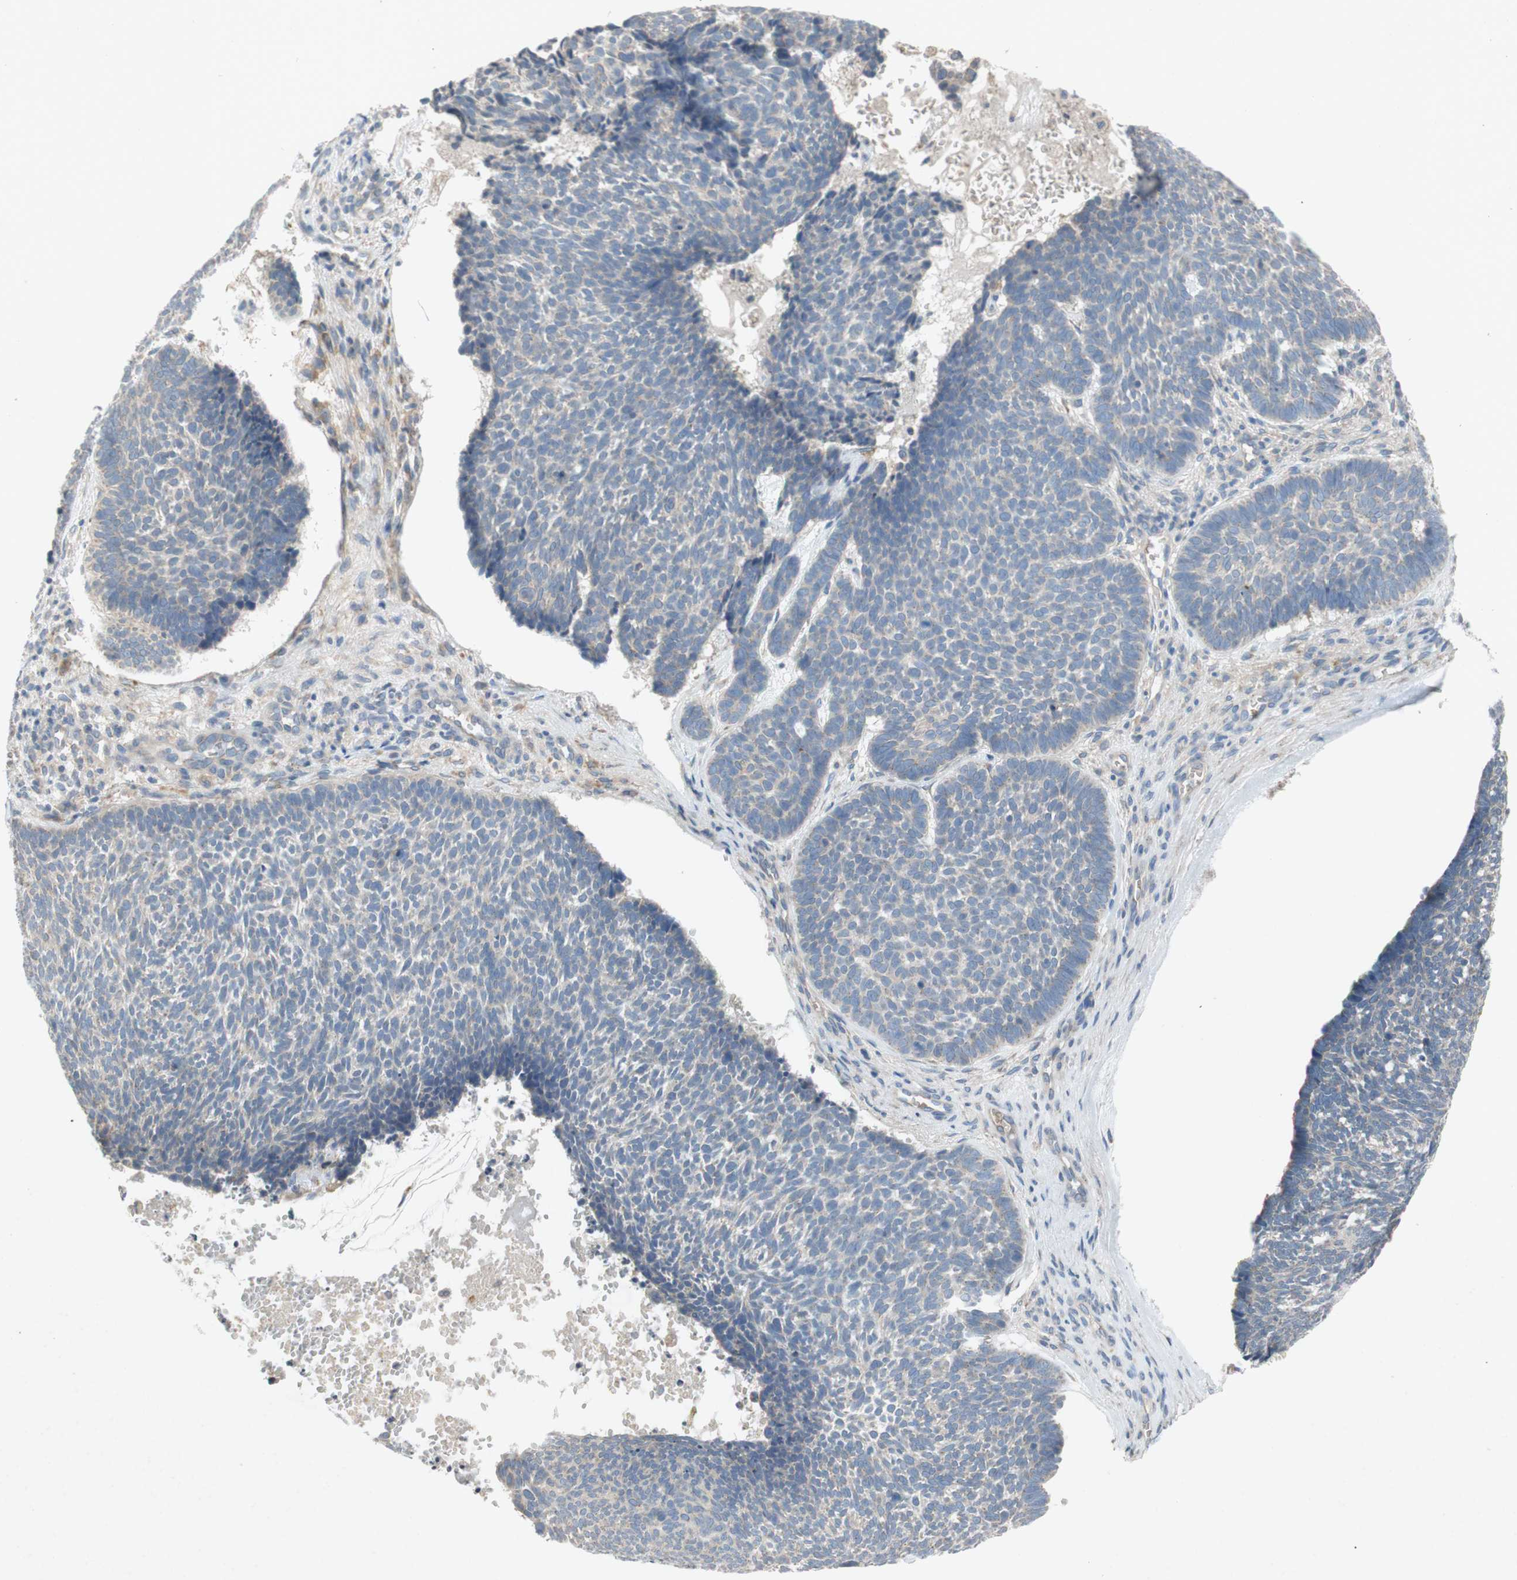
{"staining": {"intensity": "negative", "quantity": "none", "location": "none"}, "tissue": "skin cancer", "cell_type": "Tumor cells", "image_type": "cancer", "snomed": [{"axis": "morphology", "description": "Basal cell carcinoma"}, {"axis": "topography", "description": "Skin"}], "caption": "Immunohistochemical staining of skin cancer displays no significant staining in tumor cells.", "gene": "ADD2", "patient": {"sex": "male", "age": 84}}